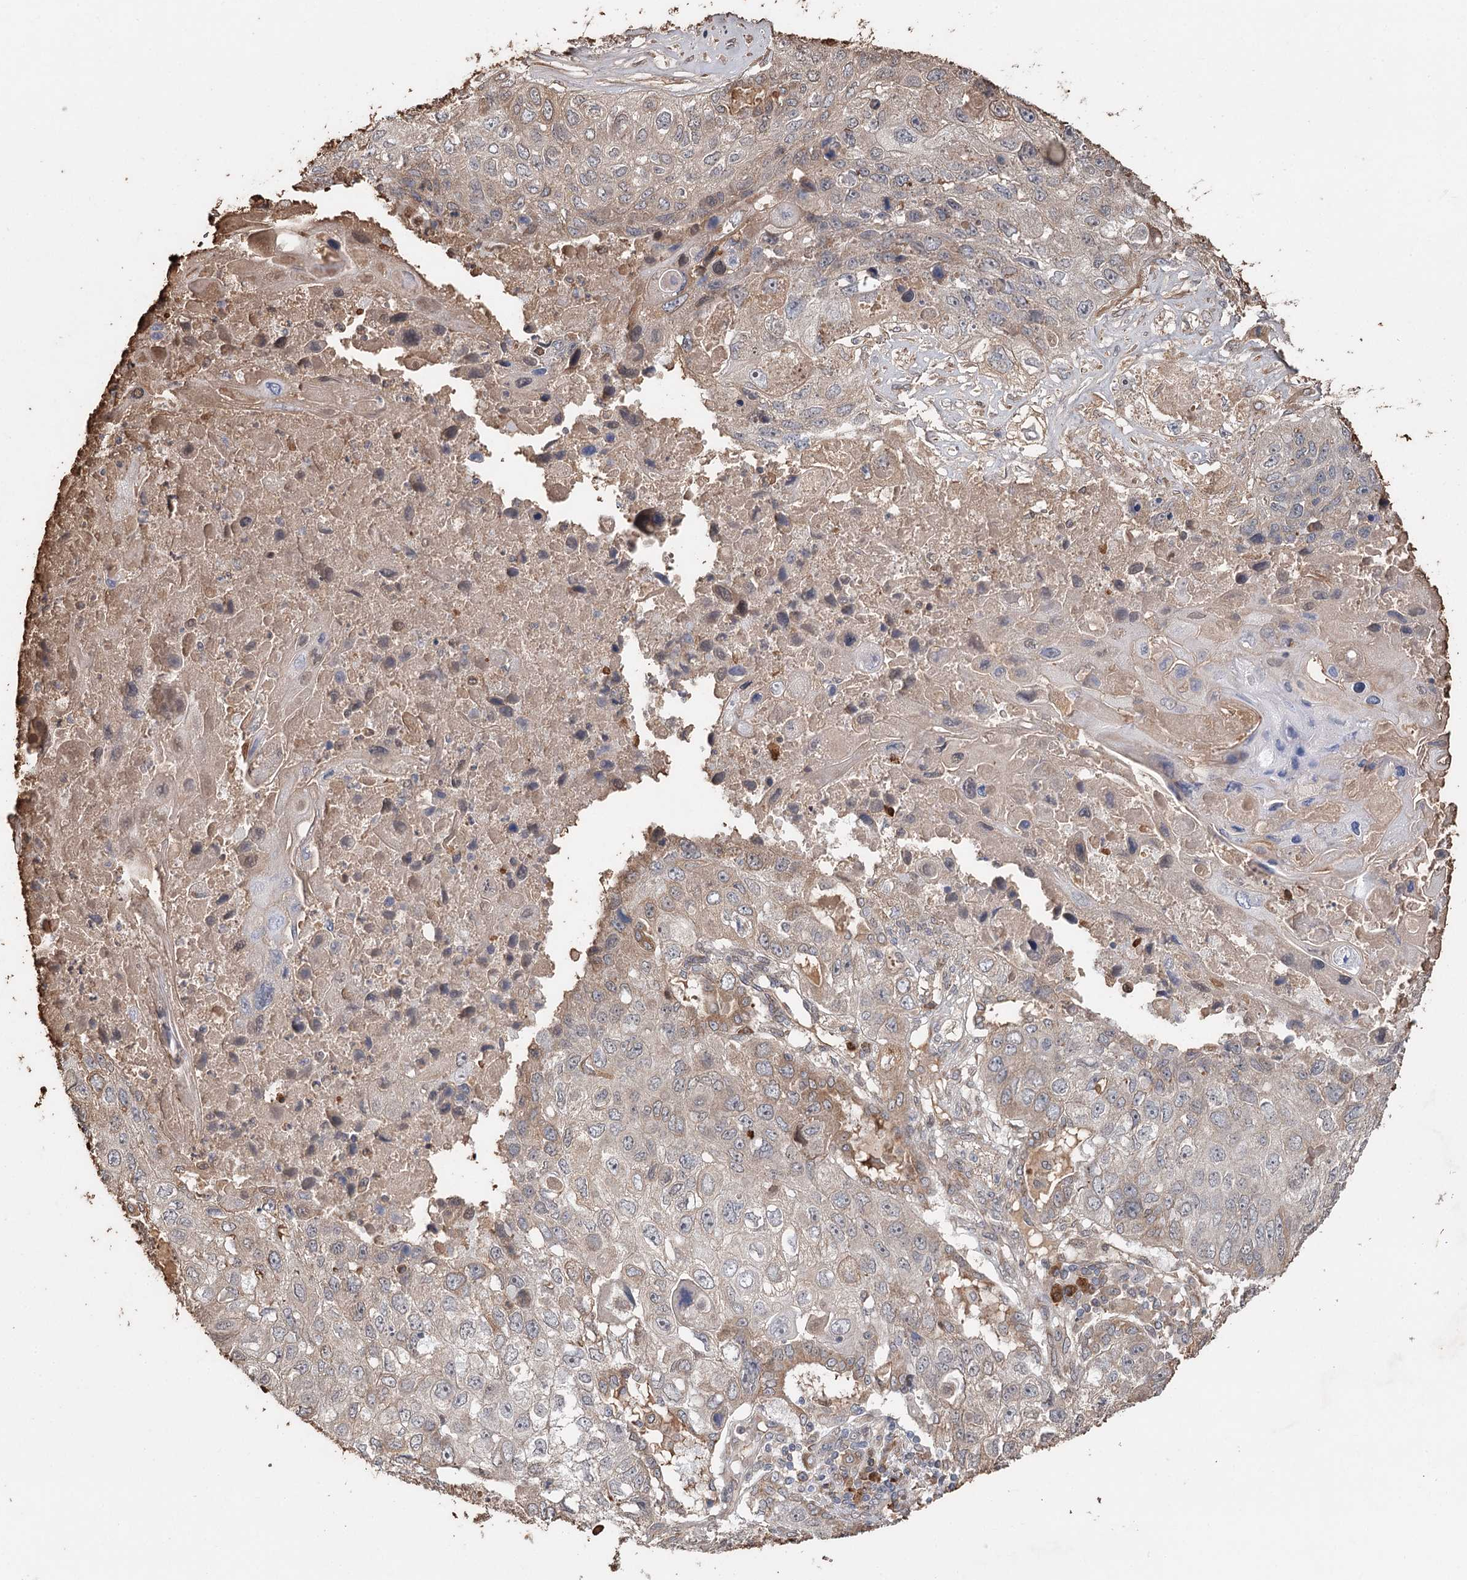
{"staining": {"intensity": "moderate", "quantity": "<25%", "location": "cytoplasmic/membranous"}, "tissue": "lung cancer", "cell_type": "Tumor cells", "image_type": "cancer", "snomed": [{"axis": "morphology", "description": "Squamous cell carcinoma, NOS"}, {"axis": "topography", "description": "Lung"}], "caption": "The micrograph shows staining of lung cancer (squamous cell carcinoma), revealing moderate cytoplasmic/membranous protein positivity (brown color) within tumor cells.", "gene": "SYVN1", "patient": {"sex": "male", "age": 61}}